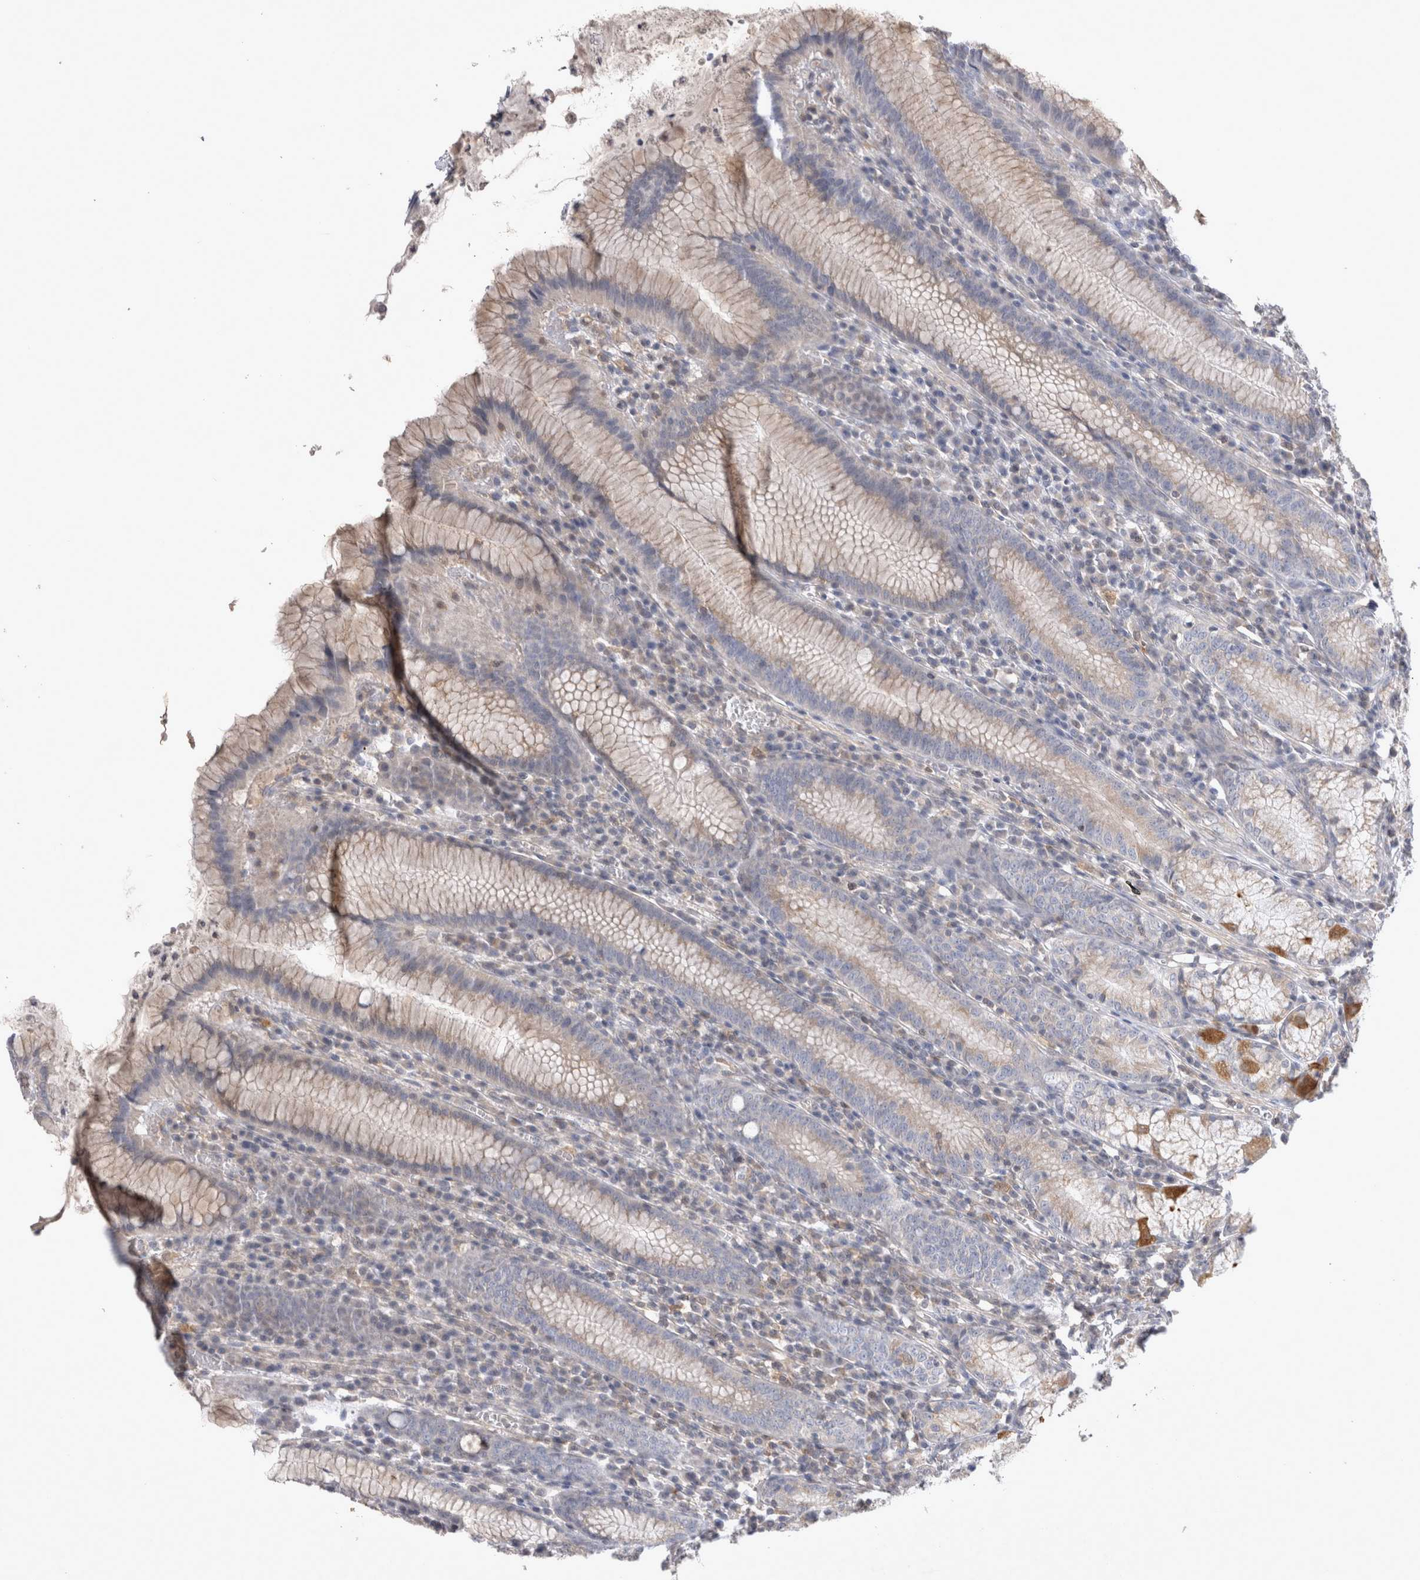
{"staining": {"intensity": "moderate", "quantity": "<25%", "location": "cytoplasmic/membranous"}, "tissue": "stomach", "cell_type": "Glandular cells", "image_type": "normal", "snomed": [{"axis": "morphology", "description": "Normal tissue, NOS"}, {"axis": "topography", "description": "Stomach"}], "caption": "Stomach stained for a protein shows moderate cytoplasmic/membranous positivity in glandular cells.", "gene": "SRD5A3", "patient": {"sex": "male", "age": 55}}